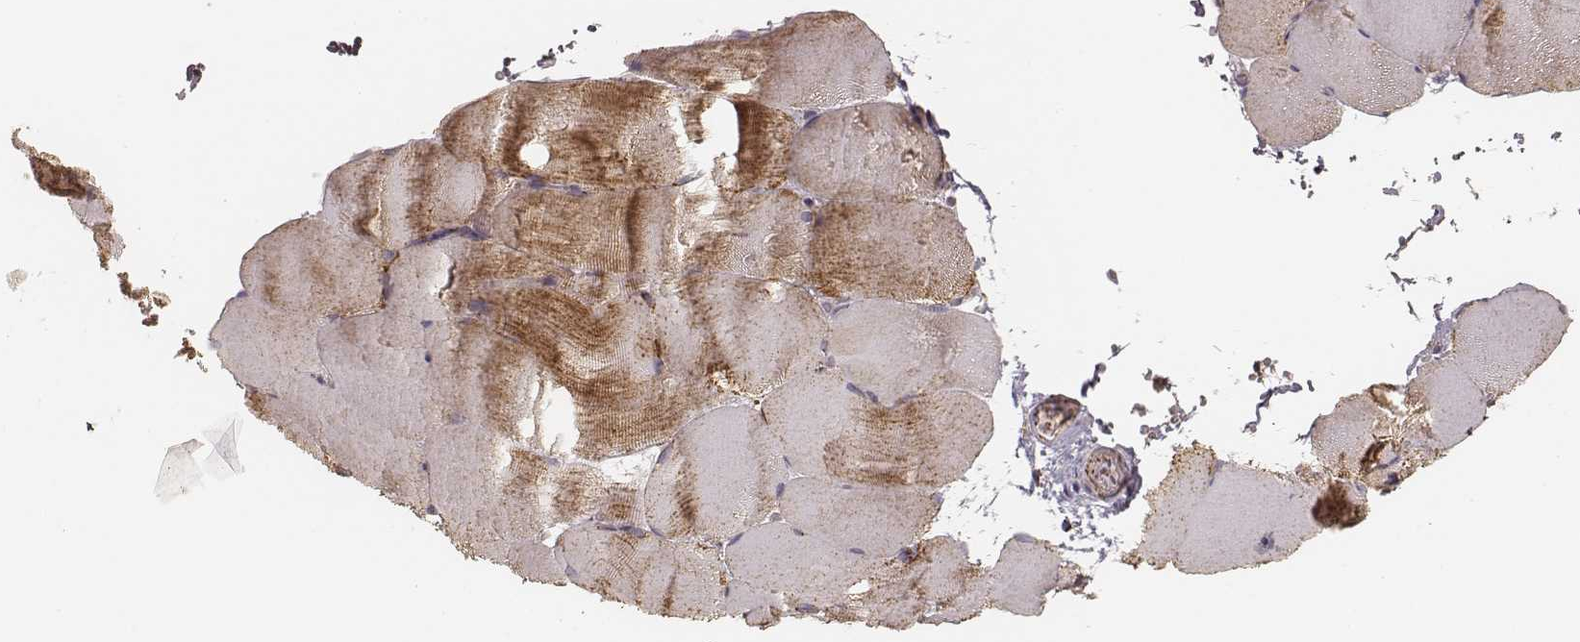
{"staining": {"intensity": "moderate", "quantity": "<25%", "location": "cytoplasmic/membranous"}, "tissue": "skeletal muscle", "cell_type": "Myocytes", "image_type": "normal", "snomed": [{"axis": "morphology", "description": "Normal tissue, NOS"}, {"axis": "topography", "description": "Skeletal muscle"}], "caption": "Immunohistochemistry of normal skeletal muscle displays low levels of moderate cytoplasmic/membranous expression in about <25% of myocytes.", "gene": "CS", "patient": {"sex": "female", "age": 37}}